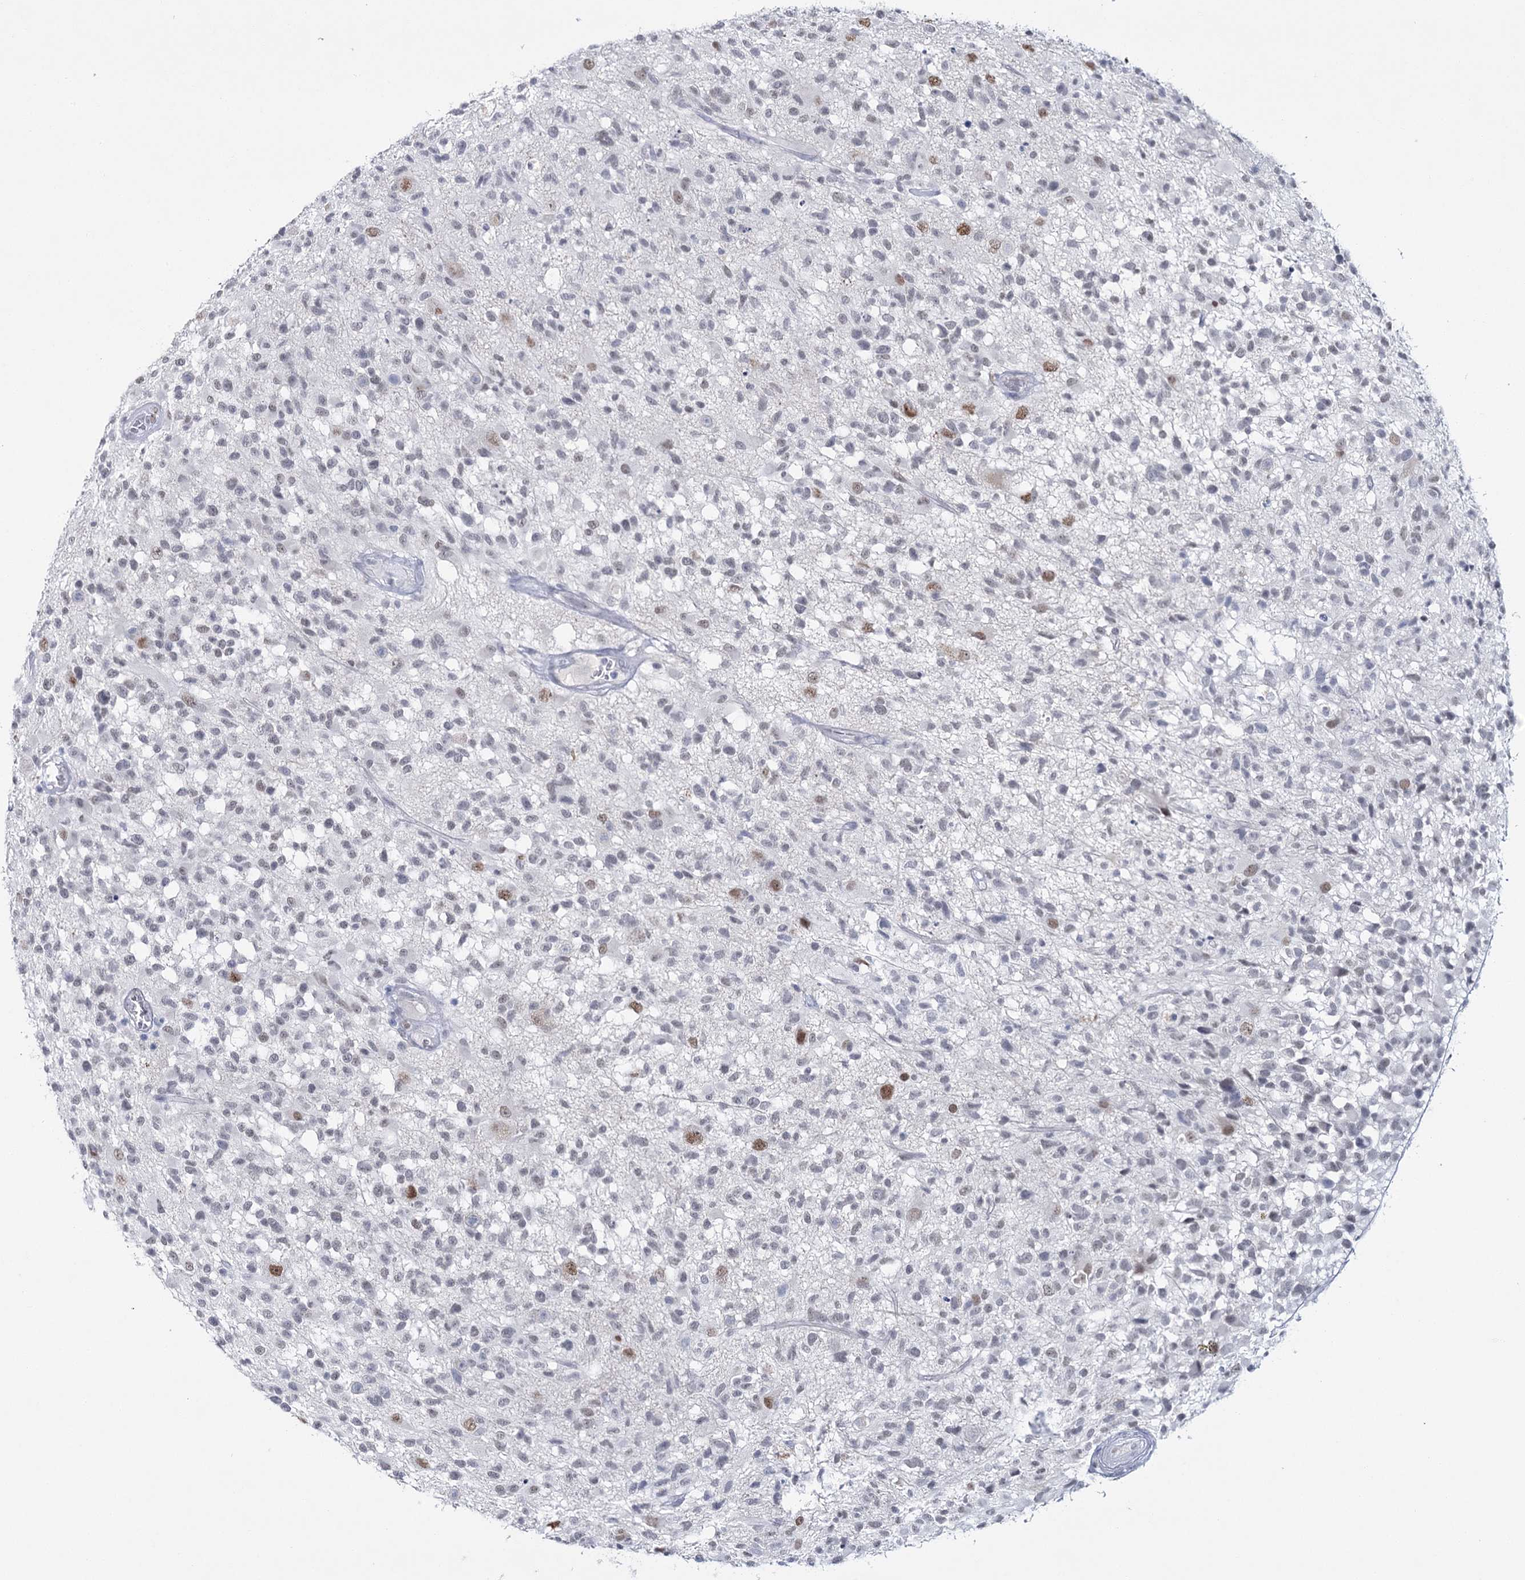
{"staining": {"intensity": "moderate", "quantity": "<25%", "location": "nuclear"}, "tissue": "glioma", "cell_type": "Tumor cells", "image_type": "cancer", "snomed": [{"axis": "morphology", "description": "Glioma, malignant, High grade"}, {"axis": "morphology", "description": "Glioblastoma, NOS"}, {"axis": "topography", "description": "Brain"}], "caption": "DAB (3,3'-diaminobenzidine) immunohistochemical staining of glioblastoma shows moderate nuclear protein staining in approximately <25% of tumor cells. (Stains: DAB (3,3'-diaminobenzidine) in brown, nuclei in blue, Microscopy: brightfield microscopy at high magnification).", "gene": "ZC3H8", "patient": {"sex": "male", "age": 60}}